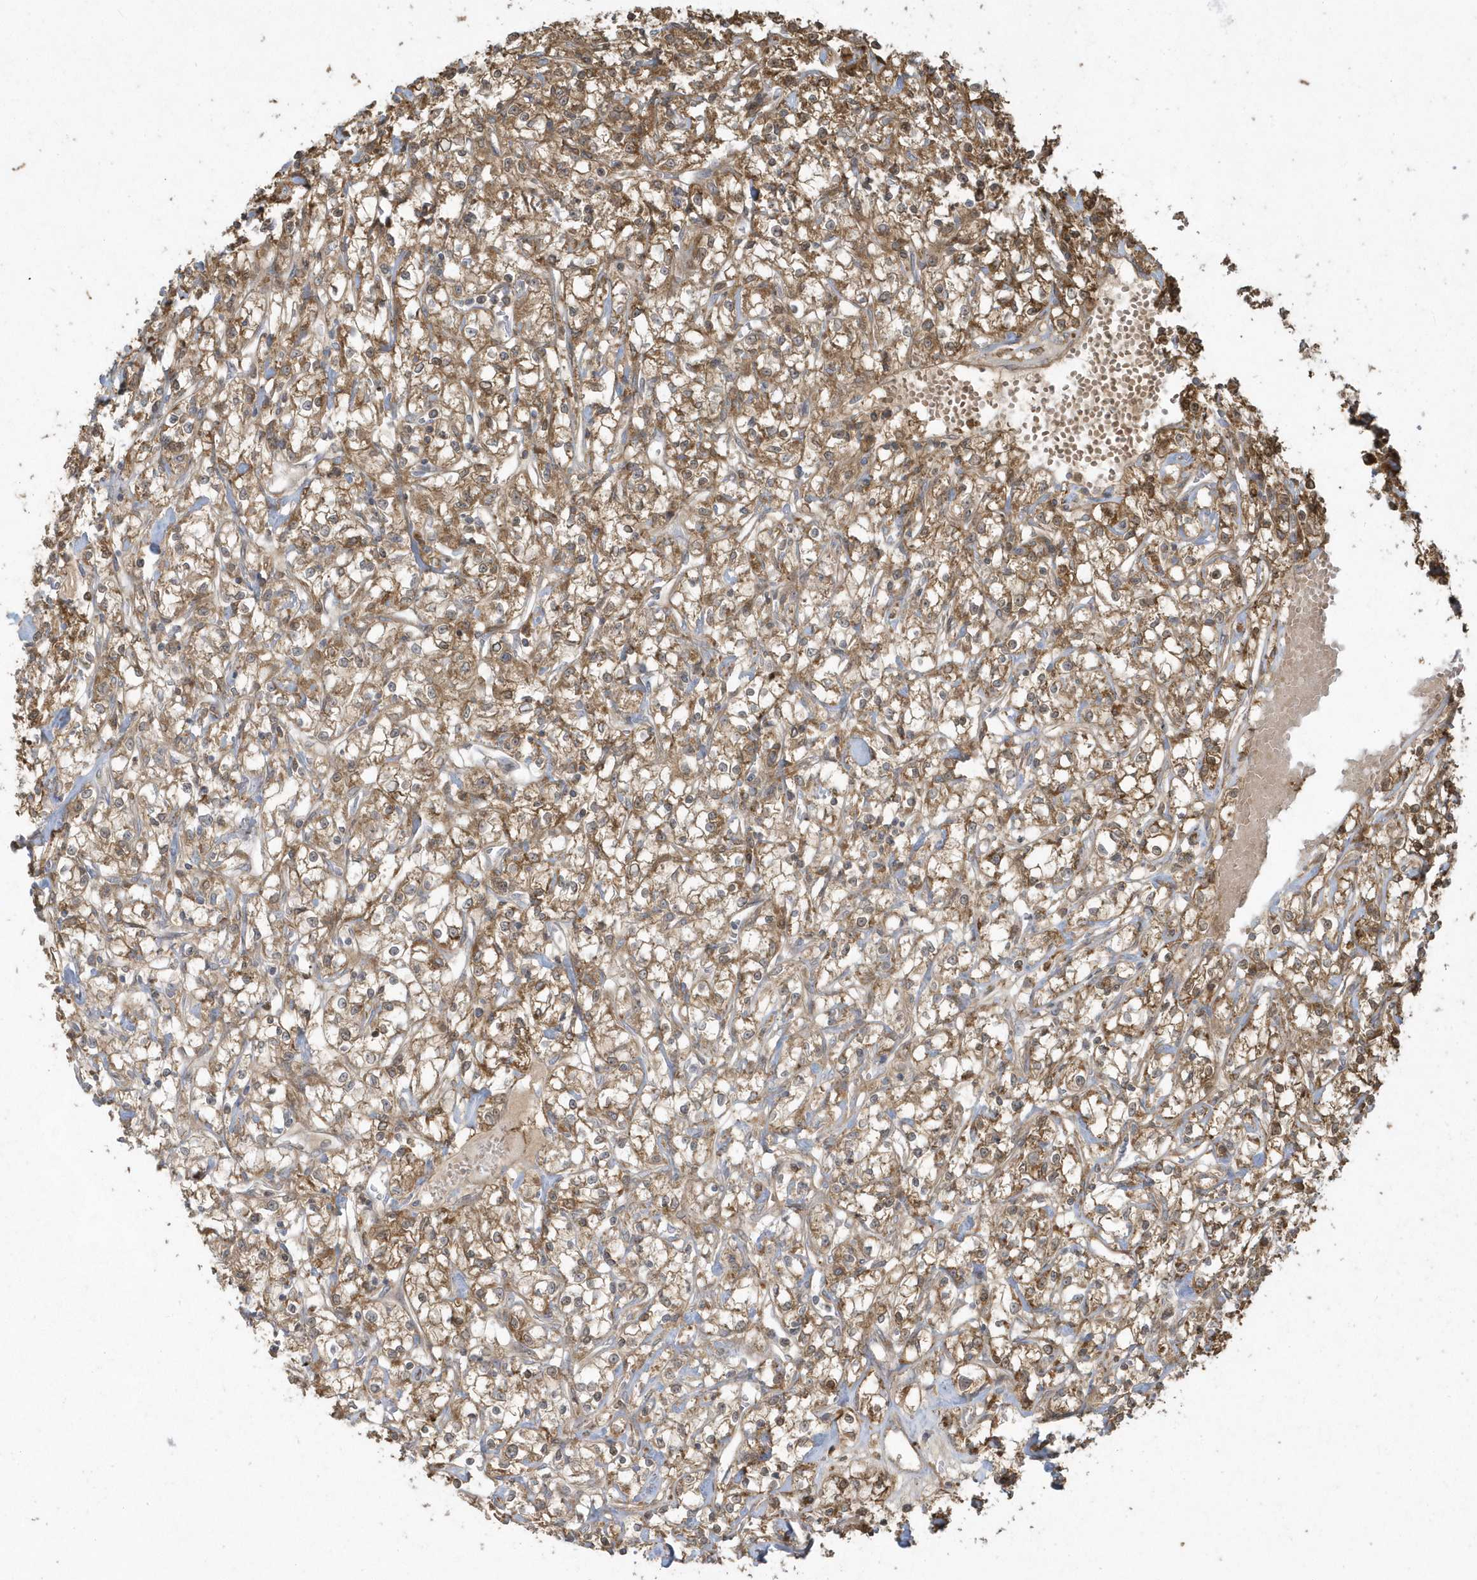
{"staining": {"intensity": "moderate", "quantity": ">75%", "location": "cytoplasmic/membranous"}, "tissue": "renal cancer", "cell_type": "Tumor cells", "image_type": "cancer", "snomed": [{"axis": "morphology", "description": "Adenocarcinoma, NOS"}, {"axis": "topography", "description": "Kidney"}], "caption": "Renal adenocarcinoma stained for a protein (brown) demonstrates moderate cytoplasmic/membranous positive expression in about >75% of tumor cells.", "gene": "HNMT", "patient": {"sex": "female", "age": 59}}